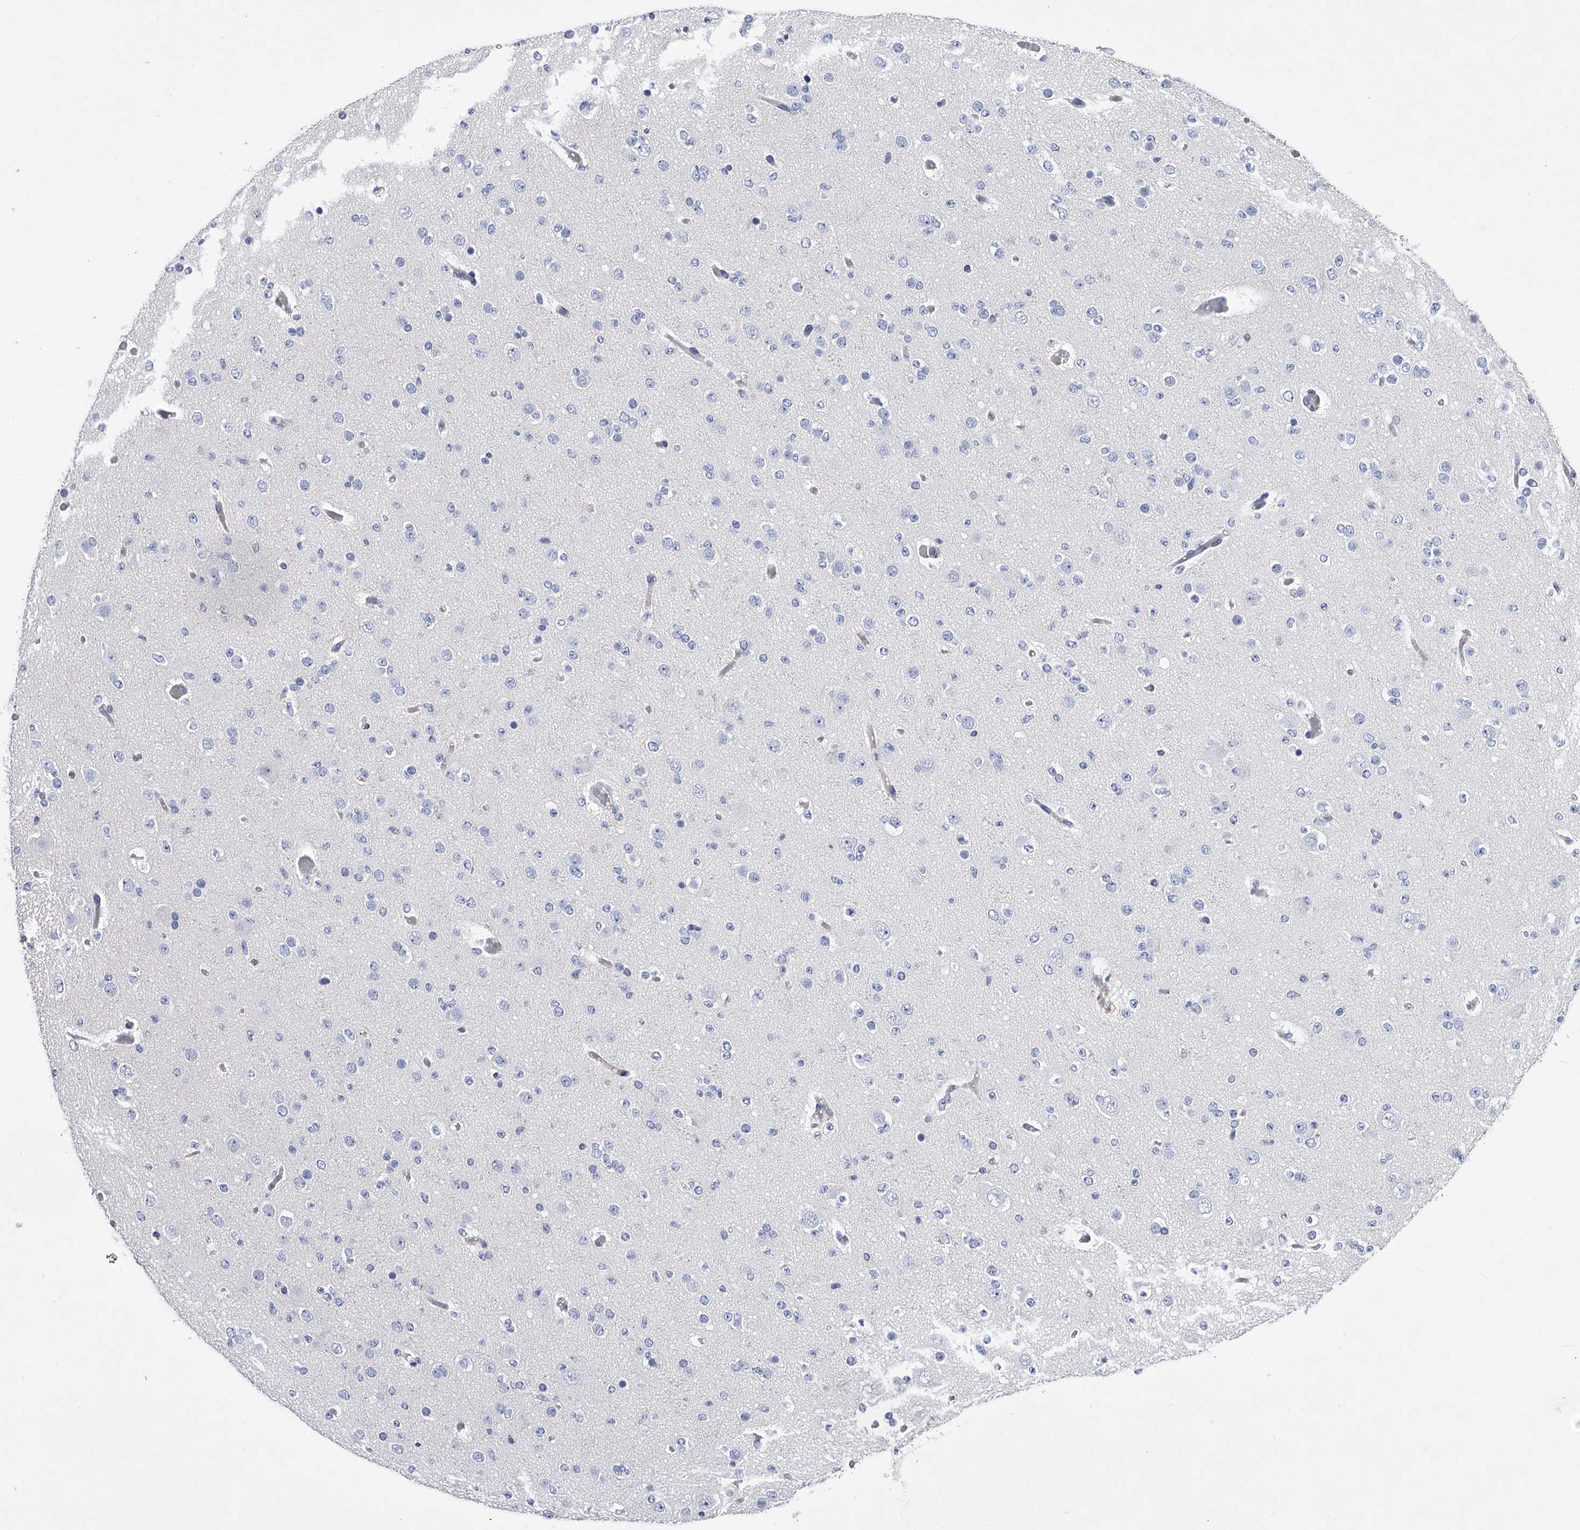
{"staining": {"intensity": "negative", "quantity": "none", "location": "none"}, "tissue": "glioma", "cell_type": "Tumor cells", "image_type": "cancer", "snomed": [{"axis": "morphology", "description": "Glioma, malignant, Low grade"}, {"axis": "topography", "description": "Brain"}], "caption": "High magnification brightfield microscopy of malignant glioma (low-grade) stained with DAB (3,3'-diaminobenzidine) (brown) and counterstained with hematoxylin (blue): tumor cells show no significant staining.", "gene": "EFCAB7", "patient": {"sex": "female", "age": 22}}